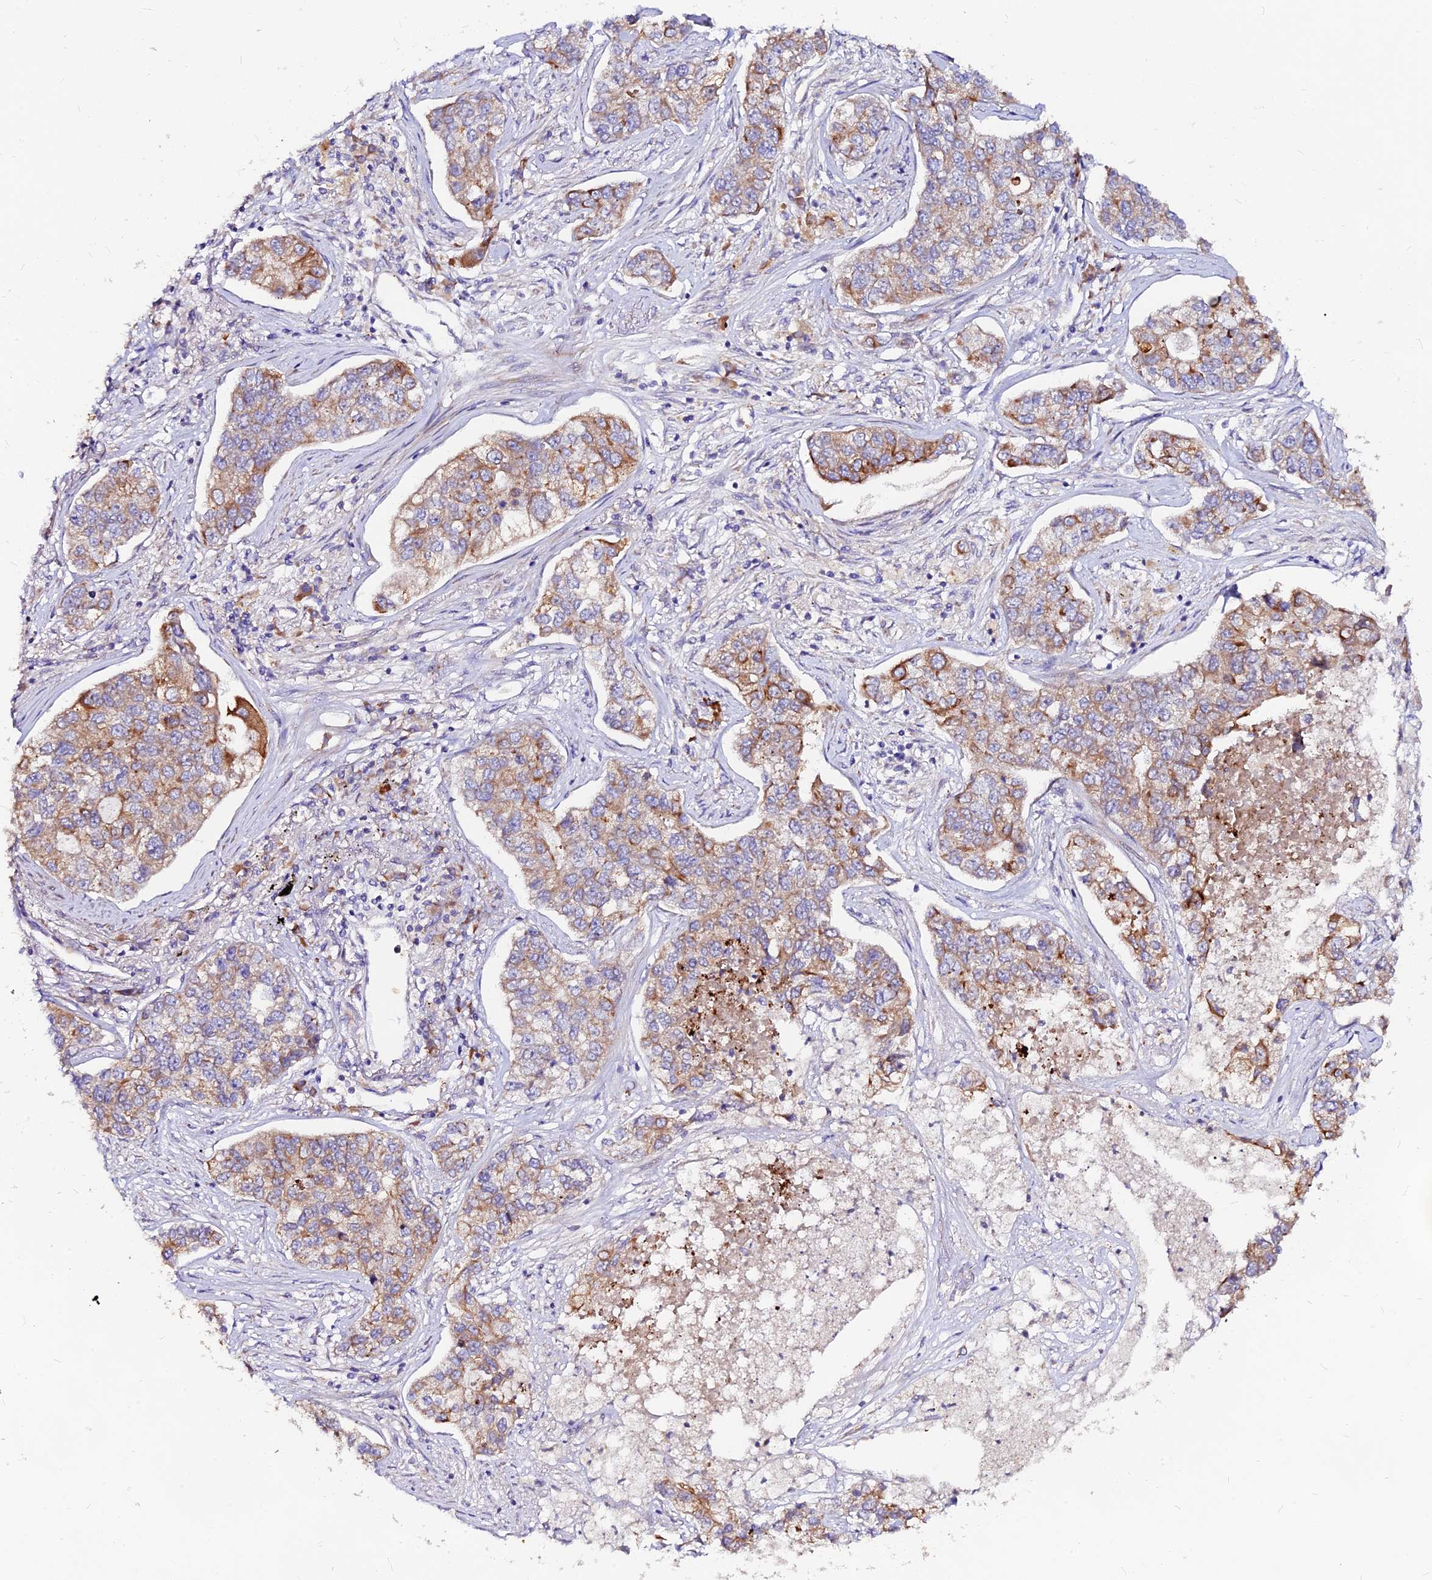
{"staining": {"intensity": "moderate", "quantity": "<25%", "location": "cytoplasmic/membranous"}, "tissue": "lung cancer", "cell_type": "Tumor cells", "image_type": "cancer", "snomed": [{"axis": "morphology", "description": "Adenocarcinoma, NOS"}, {"axis": "topography", "description": "Lung"}], "caption": "The micrograph displays immunohistochemical staining of lung cancer (adenocarcinoma). There is moderate cytoplasmic/membranous expression is present in about <25% of tumor cells. (DAB IHC with brightfield microscopy, high magnification).", "gene": "DENND2D", "patient": {"sex": "male", "age": 49}}